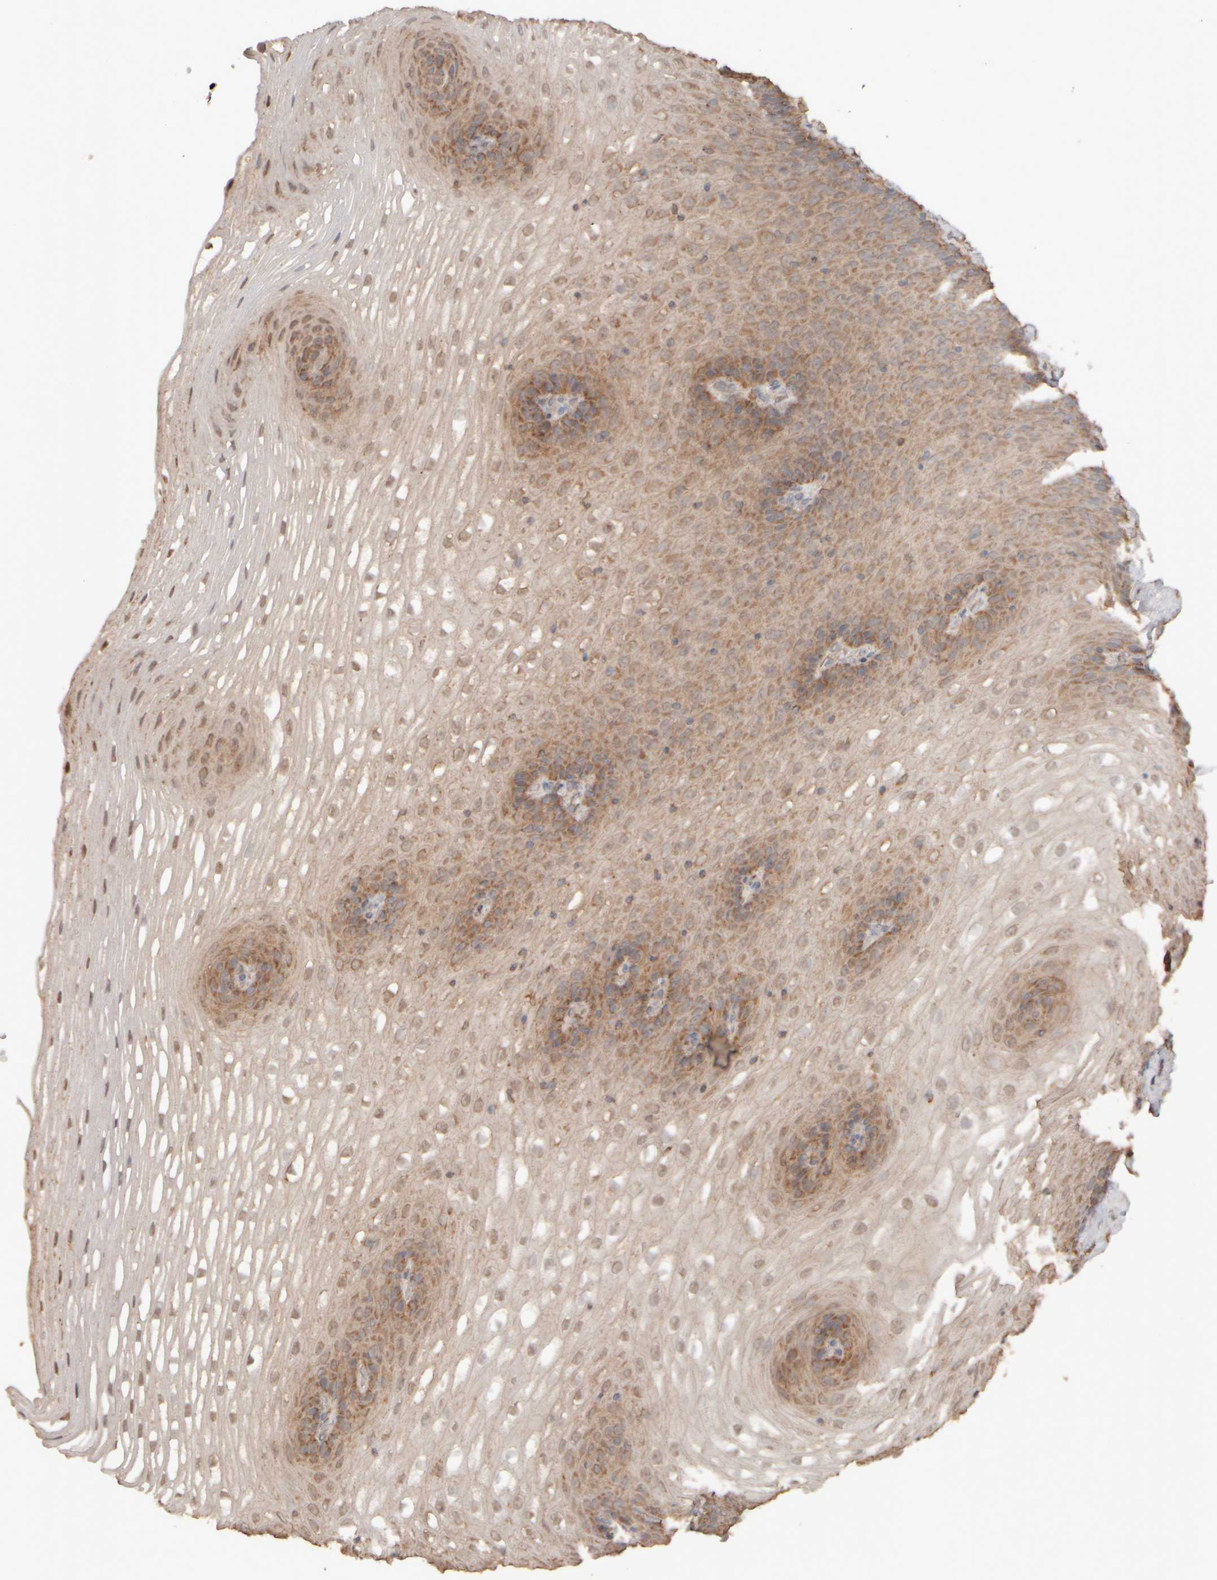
{"staining": {"intensity": "strong", "quantity": "25%-75%", "location": "cytoplasmic/membranous"}, "tissue": "esophagus", "cell_type": "Squamous epithelial cells", "image_type": "normal", "snomed": [{"axis": "morphology", "description": "Normal tissue, NOS"}, {"axis": "topography", "description": "Esophagus"}], "caption": "High-power microscopy captured an immunohistochemistry (IHC) image of benign esophagus, revealing strong cytoplasmic/membranous positivity in about 25%-75% of squamous epithelial cells. (DAB IHC with brightfield microscopy, high magnification).", "gene": "EIF2B3", "patient": {"sex": "female", "age": 66}}